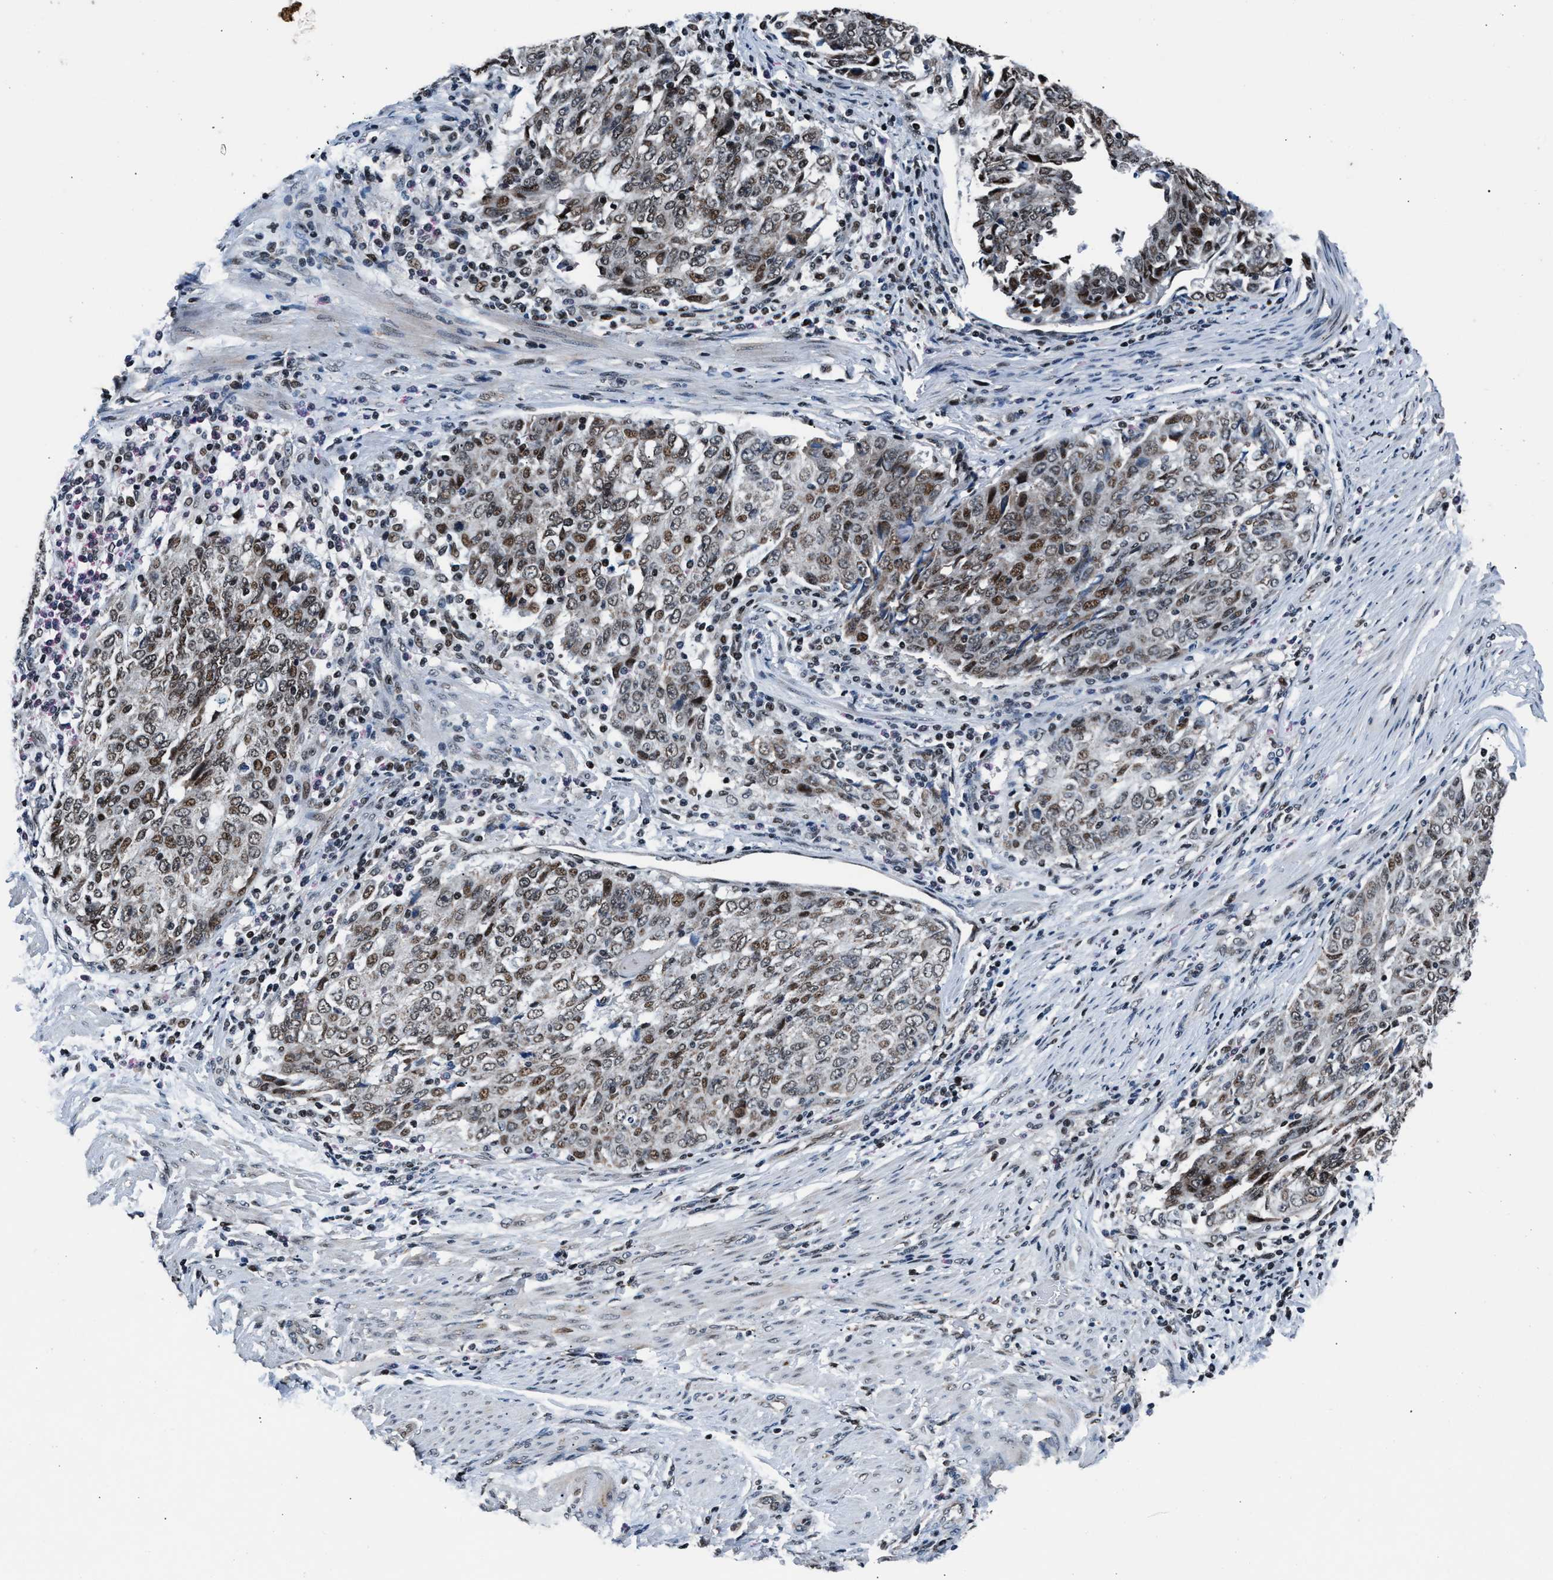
{"staining": {"intensity": "weak", "quantity": ">75%", "location": "nuclear"}, "tissue": "endometrial cancer", "cell_type": "Tumor cells", "image_type": "cancer", "snomed": [{"axis": "morphology", "description": "Adenocarcinoma, NOS"}, {"axis": "topography", "description": "Endometrium"}], "caption": "Protein staining shows weak nuclear positivity in about >75% of tumor cells in endometrial cancer.", "gene": "PRRC2B", "patient": {"sex": "female", "age": 80}}